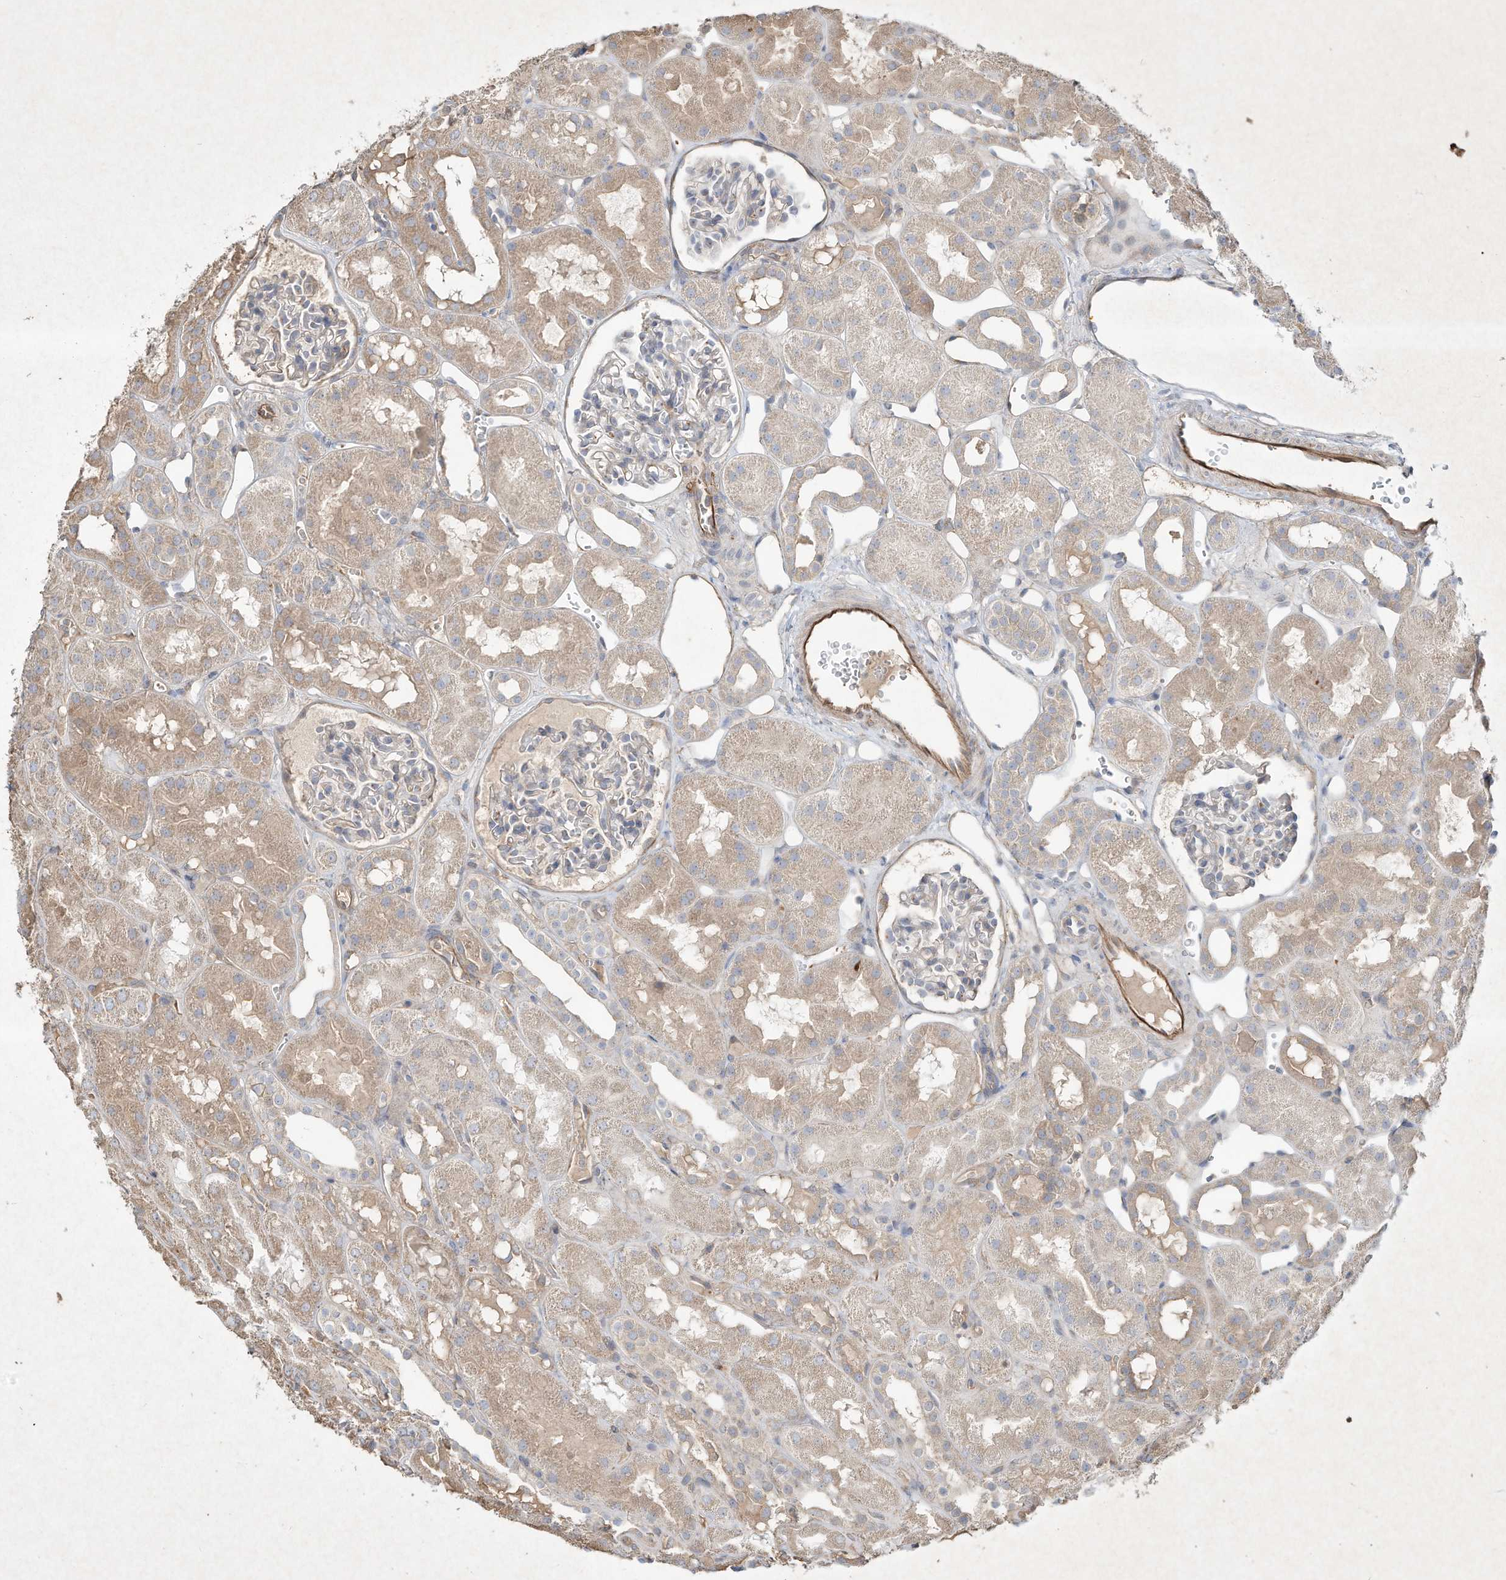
{"staining": {"intensity": "weak", "quantity": "<25%", "location": "cytoplasmic/membranous"}, "tissue": "kidney", "cell_type": "Cells in glomeruli", "image_type": "normal", "snomed": [{"axis": "morphology", "description": "Normal tissue, NOS"}, {"axis": "topography", "description": "Kidney"}], "caption": "An image of human kidney is negative for staining in cells in glomeruli. (DAB (3,3'-diaminobenzidine) immunohistochemistry visualized using brightfield microscopy, high magnification).", "gene": "HTR5A", "patient": {"sex": "male", "age": 16}}